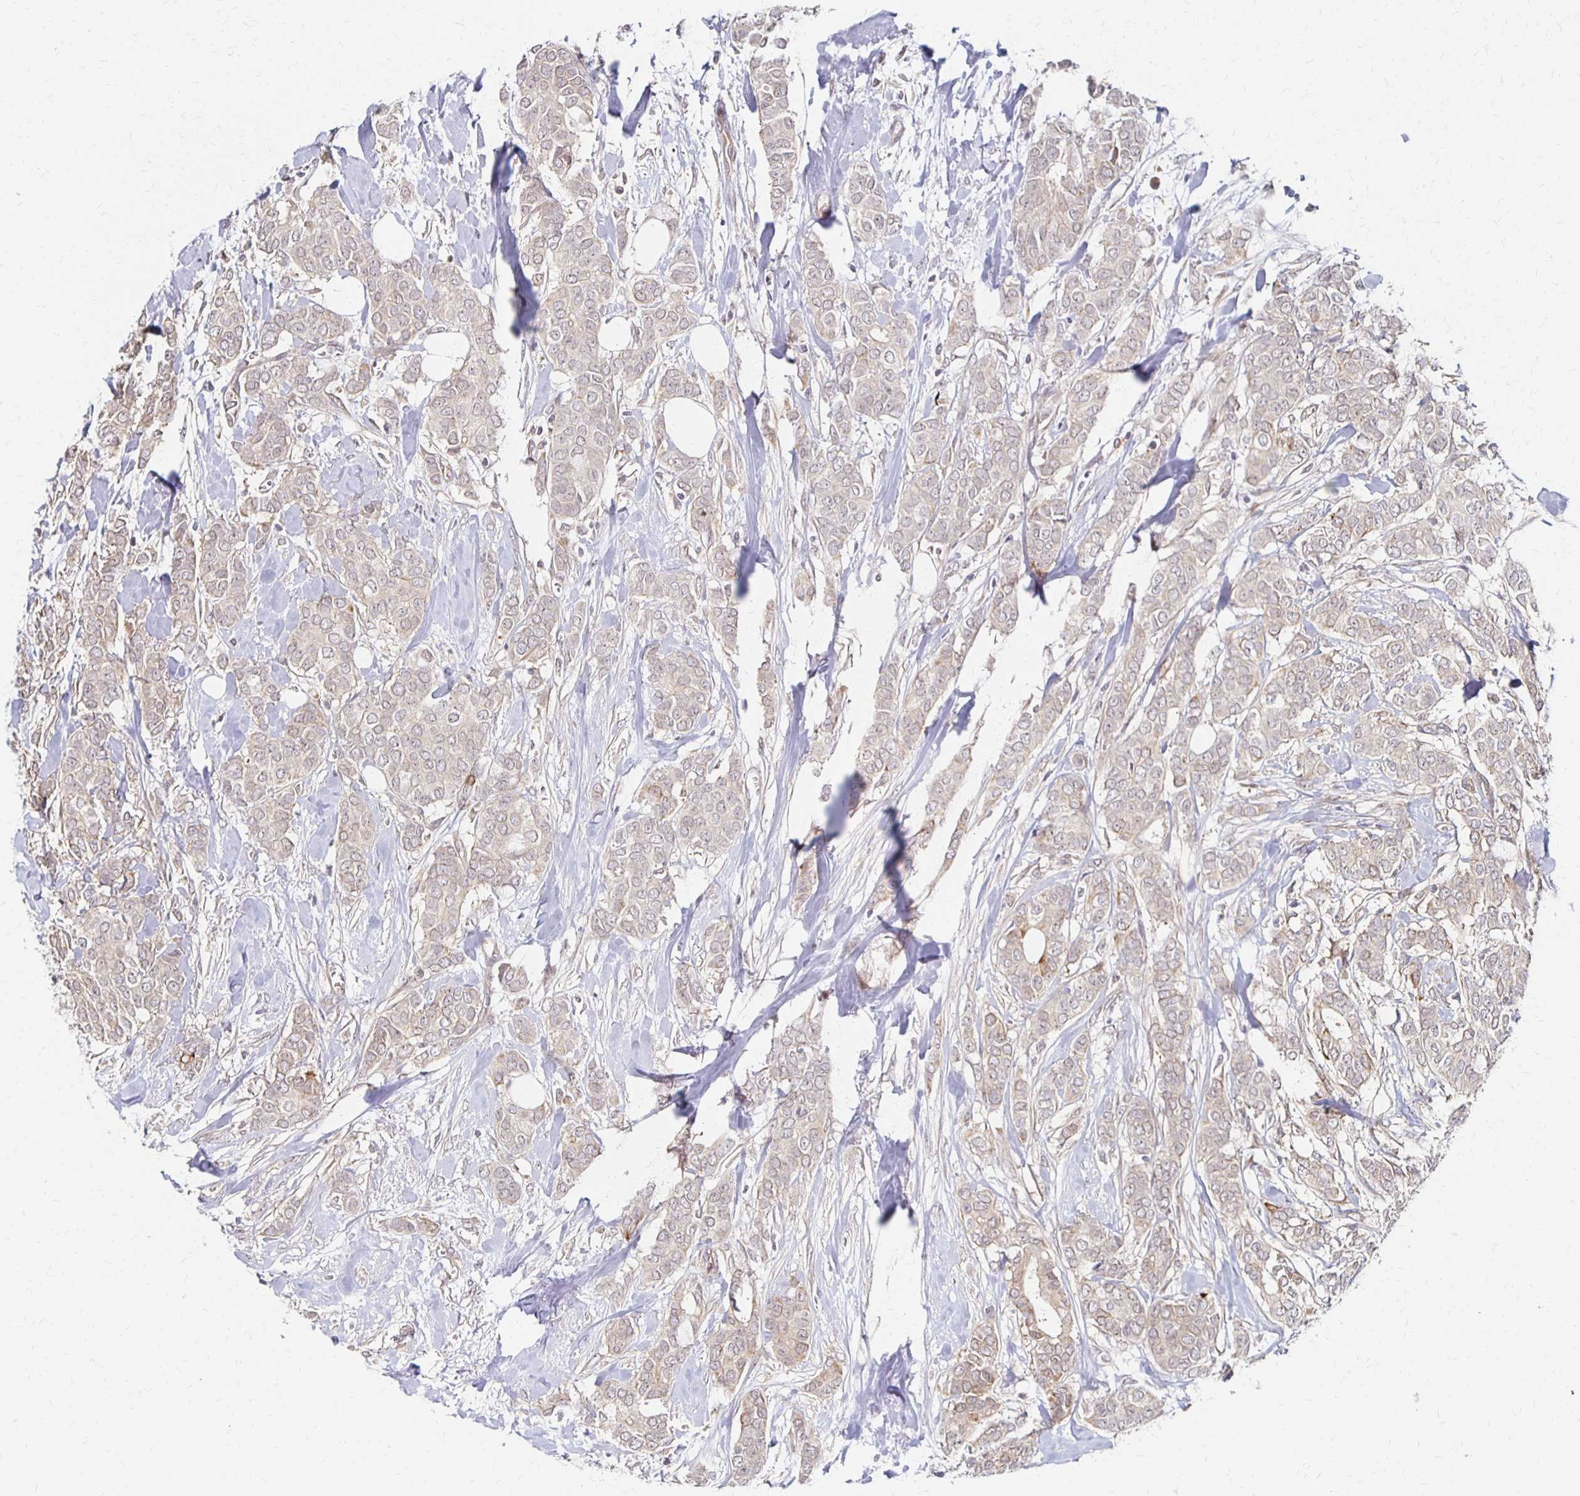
{"staining": {"intensity": "weak", "quantity": "25%-75%", "location": "cytoplasmic/membranous"}, "tissue": "breast cancer", "cell_type": "Tumor cells", "image_type": "cancer", "snomed": [{"axis": "morphology", "description": "Duct carcinoma"}, {"axis": "topography", "description": "Breast"}], "caption": "IHC histopathology image of neoplastic tissue: human breast infiltrating ductal carcinoma stained using IHC displays low levels of weak protein expression localized specifically in the cytoplasmic/membranous of tumor cells, appearing as a cytoplasmic/membranous brown color.", "gene": "PRKCB", "patient": {"sex": "female", "age": 84}}